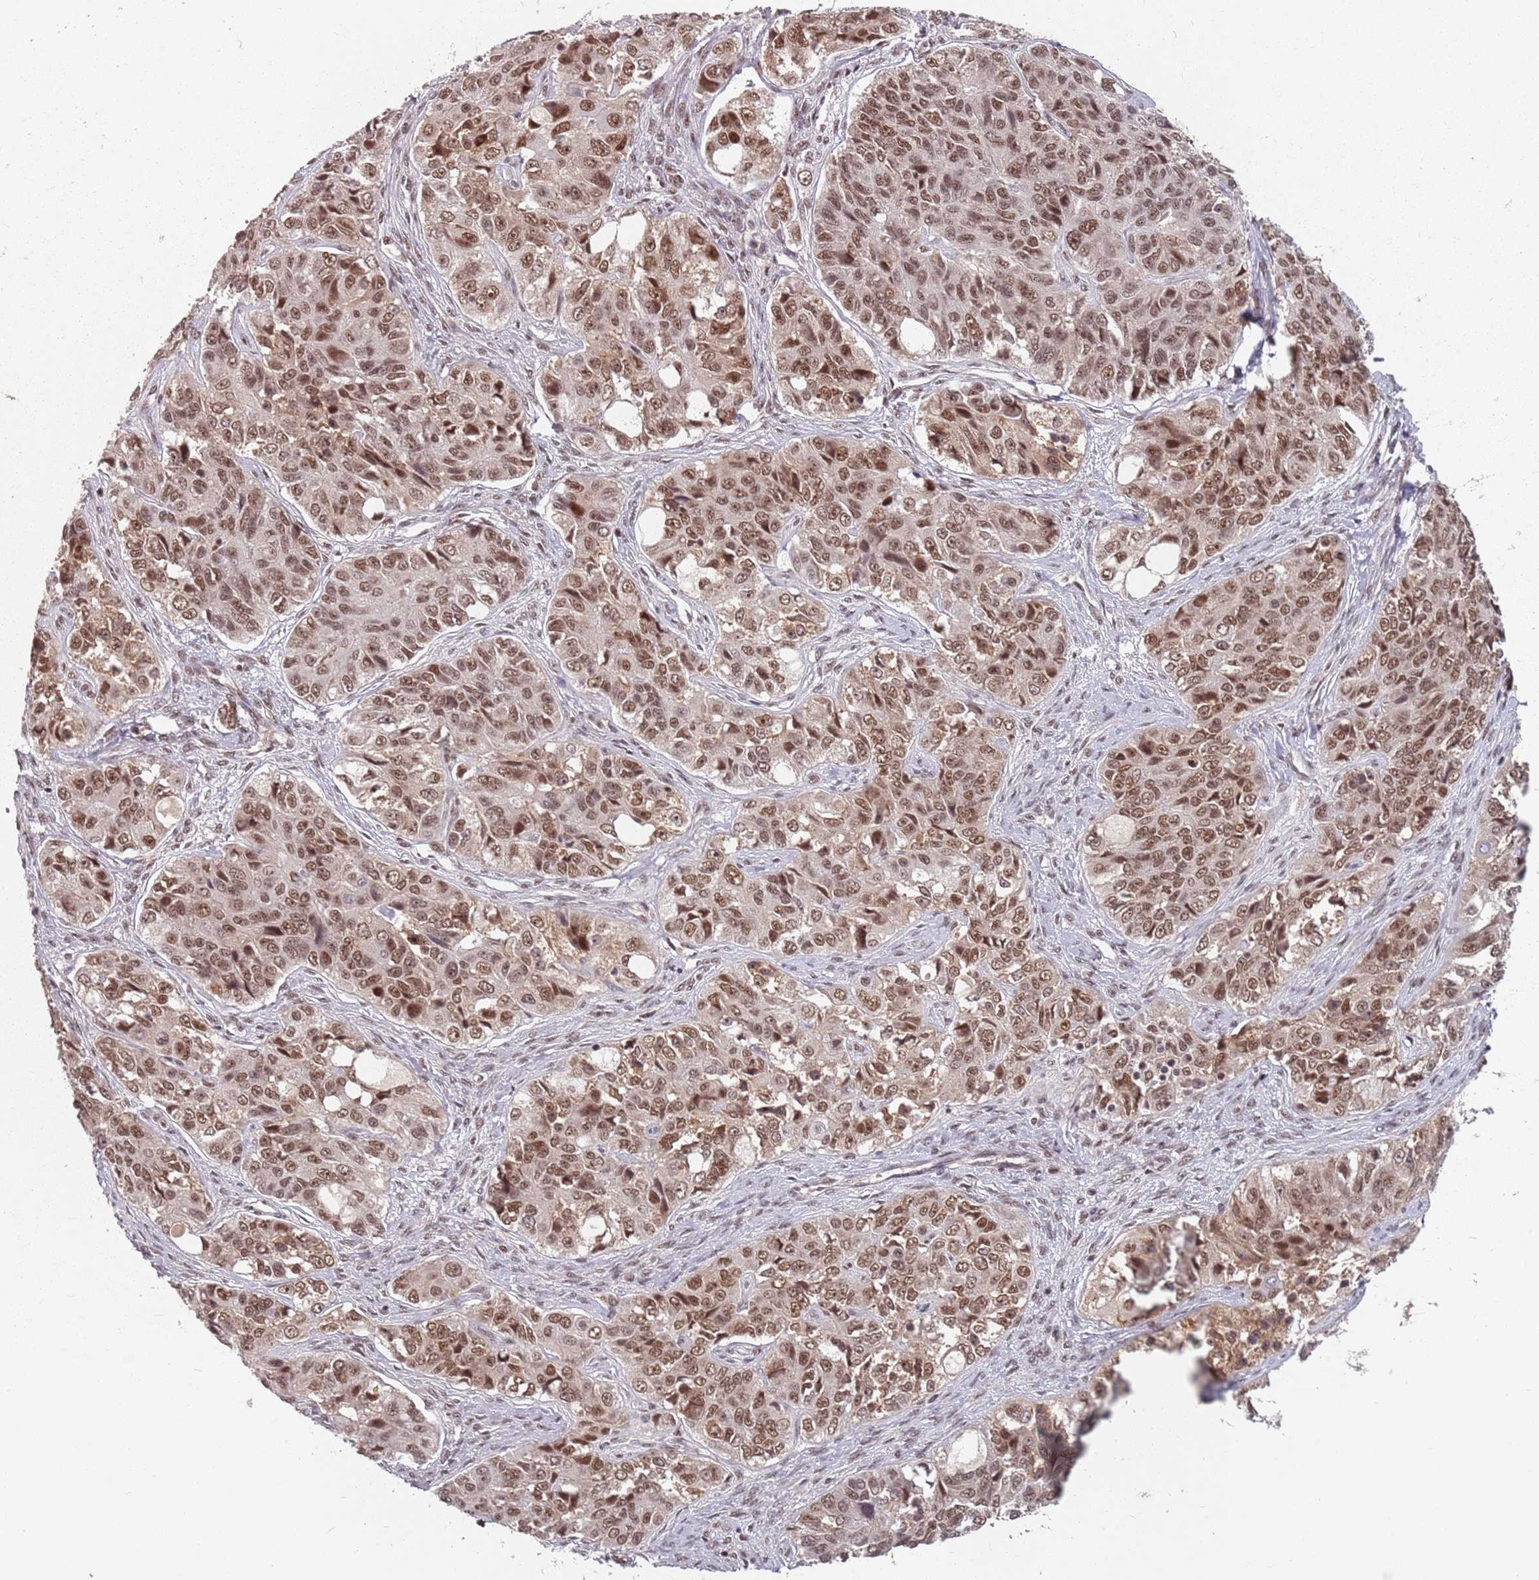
{"staining": {"intensity": "moderate", "quantity": ">75%", "location": "nuclear"}, "tissue": "ovarian cancer", "cell_type": "Tumor cells", "image_type": "cancer", "snomed": [{"axis": "morphology", "description": "Carcinoma, endometroid"}, {"axis": "topography", "description": "Ovary"}], "caption": "Human ovarian cancer stained with a brown dye exhibits moderate nuclear positive staining in approximately >75% of tumor cells.", "gene": "NCBP1", "patient": {"sex": "female", "age": 51}}